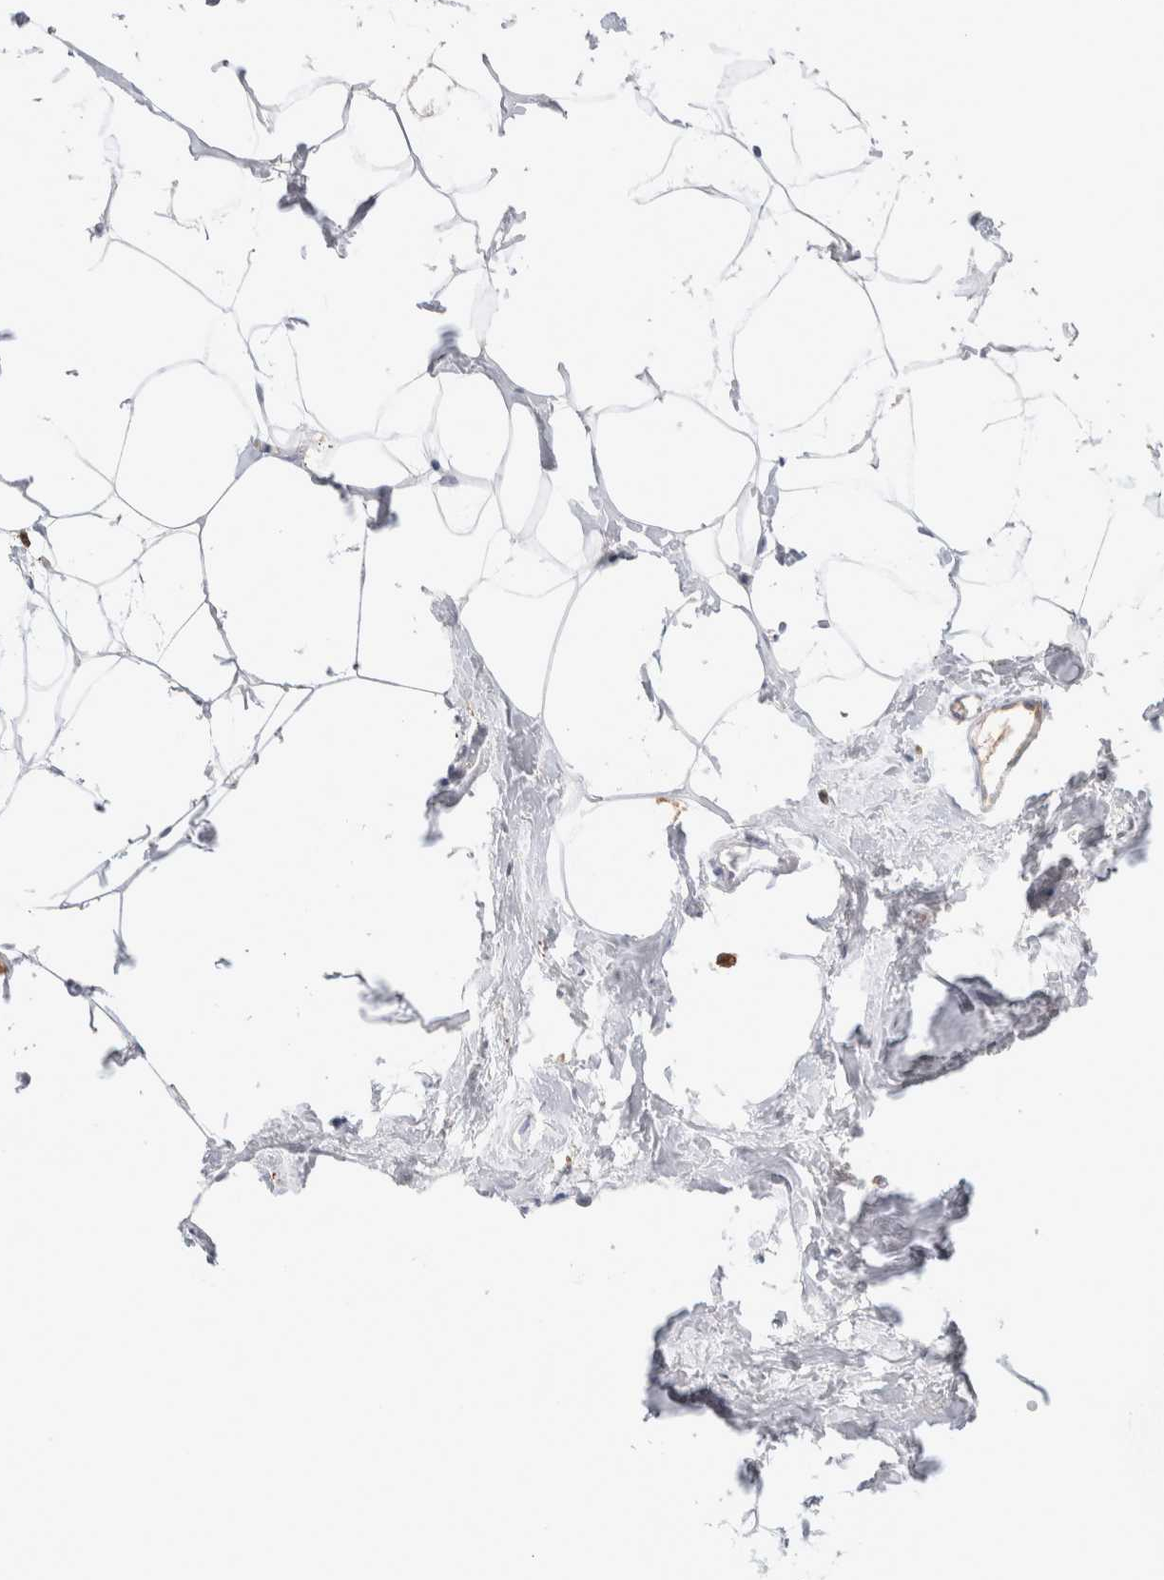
{"staining": {"intensity": "negative", "quantity": "none", "location": "none"}, "tissue": "adipose tissue", "cell_type": "Adipocytes", "image_type": "normal", "snomed": [{"axis": "morphology", "description": "Normal tissue, NOS"}, {"axis": "morphology", "description": "Fibrosis, NOS"}, {"axis": "topography", "description": "Breast"}, {"axis": "topography", "description": "Adipose tissue"}], "caption": "Immunohistochemical staining of normal adipose tissue reveals no significant positivity in adipocytes. (DAB immunohistochemistry visualized using brightfield microscopy, high magnification).", "gene": "HPGDS", "patient": {"sex": "female", "age": 39}}